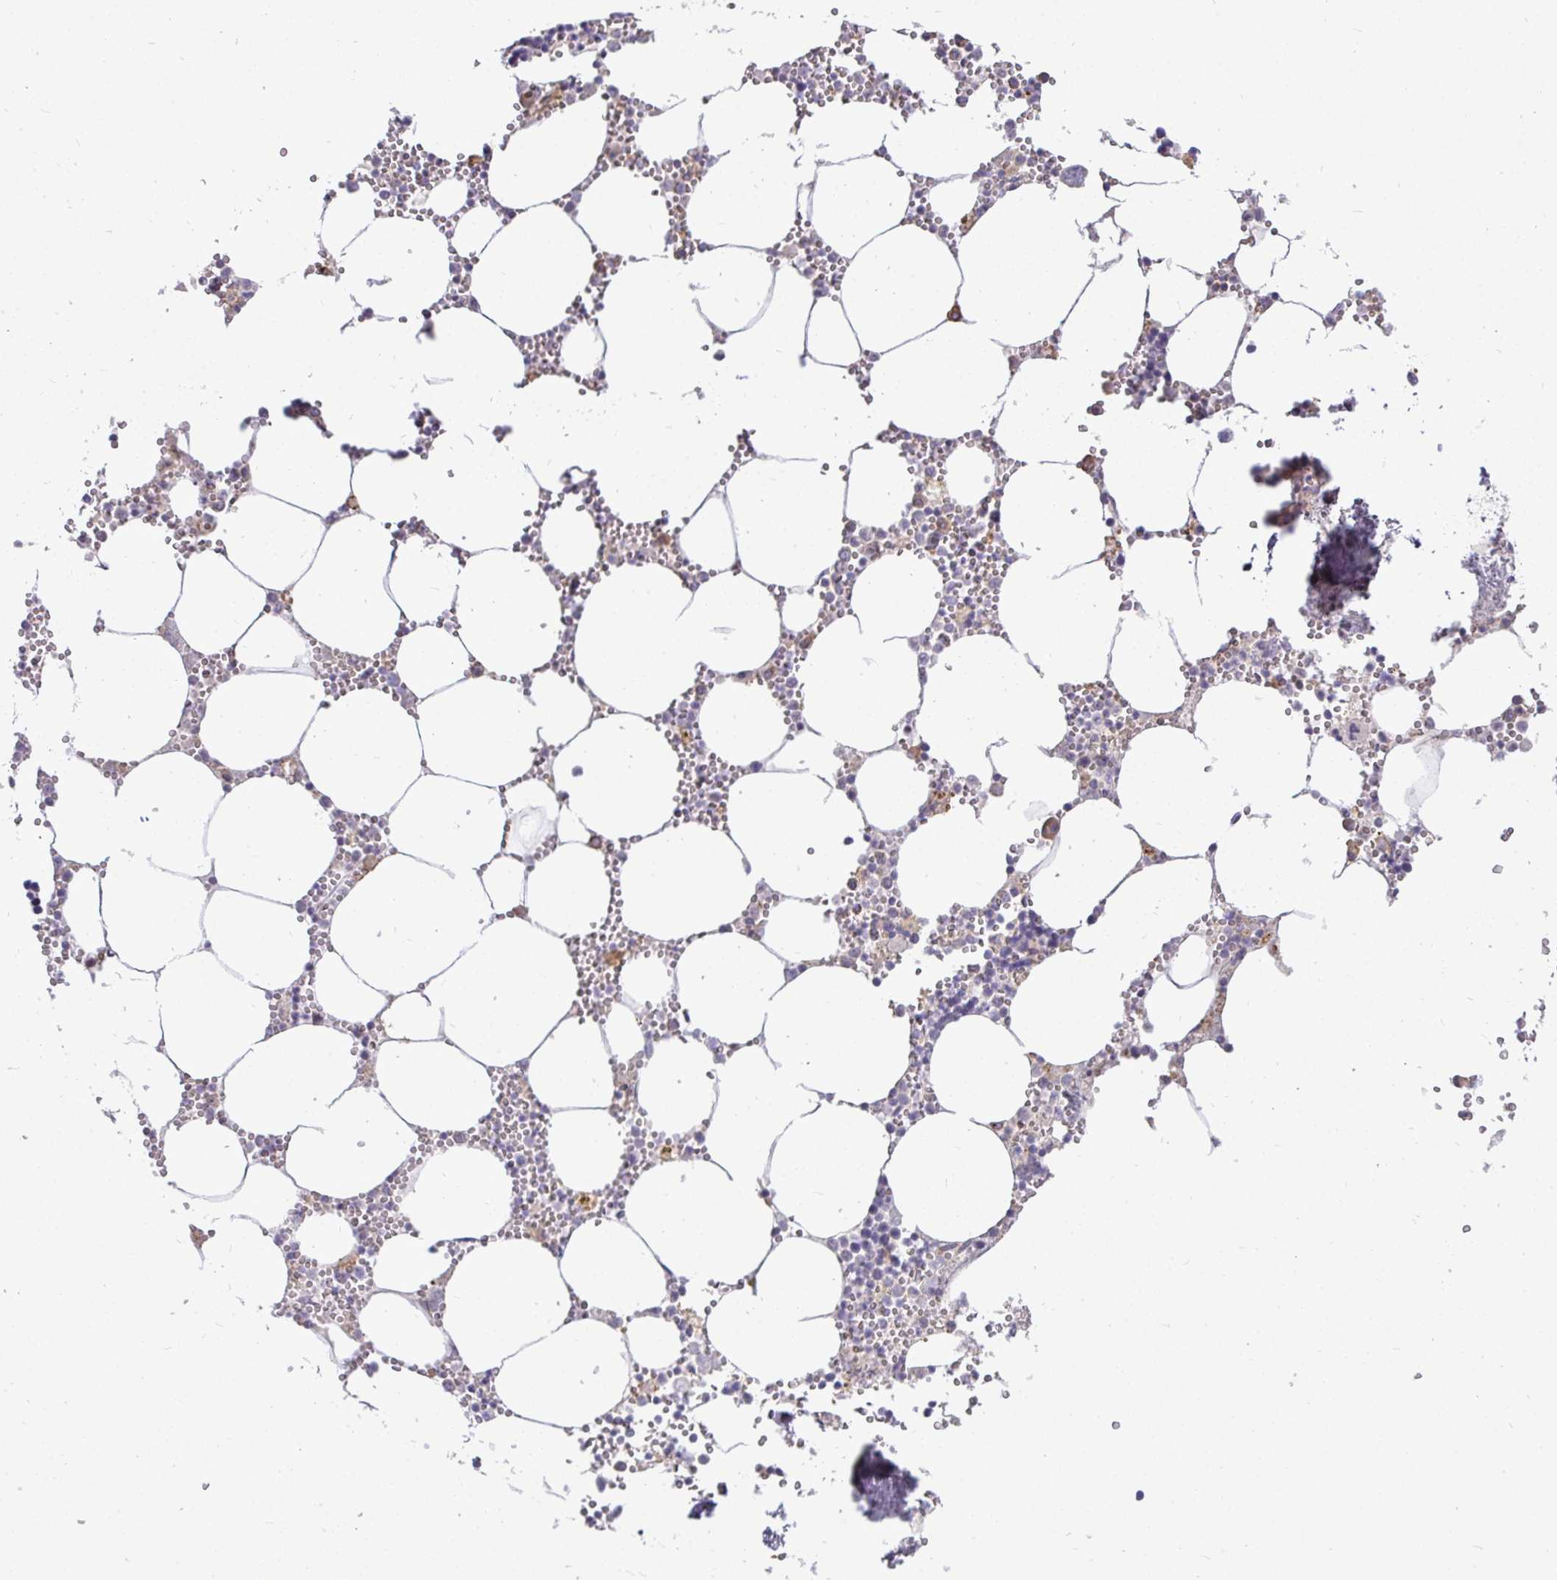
{"staining": {"intensity": "moderate", "quantity": "<25%", "location": "cytoplasmic/membranous"}, "tissue": "bone marrow", "cell_type": "Hematopoietic cells", "image_type": "normal", "snomed": [{"axis": "morphology", "description": "Normal tissue, NOS"}, {"axis": "topography", "description": "Bone marrow"}], "caption": "A high-resolution histopathology image shows immunohistochemistry (IHC) staining of normal bone marrow, which shows moderate cytoplasmic/membranous positivity in about <25% of hematopoietic cells.", "gene": "STRIP1", "patient": {"sex": "male", "age": 54}}